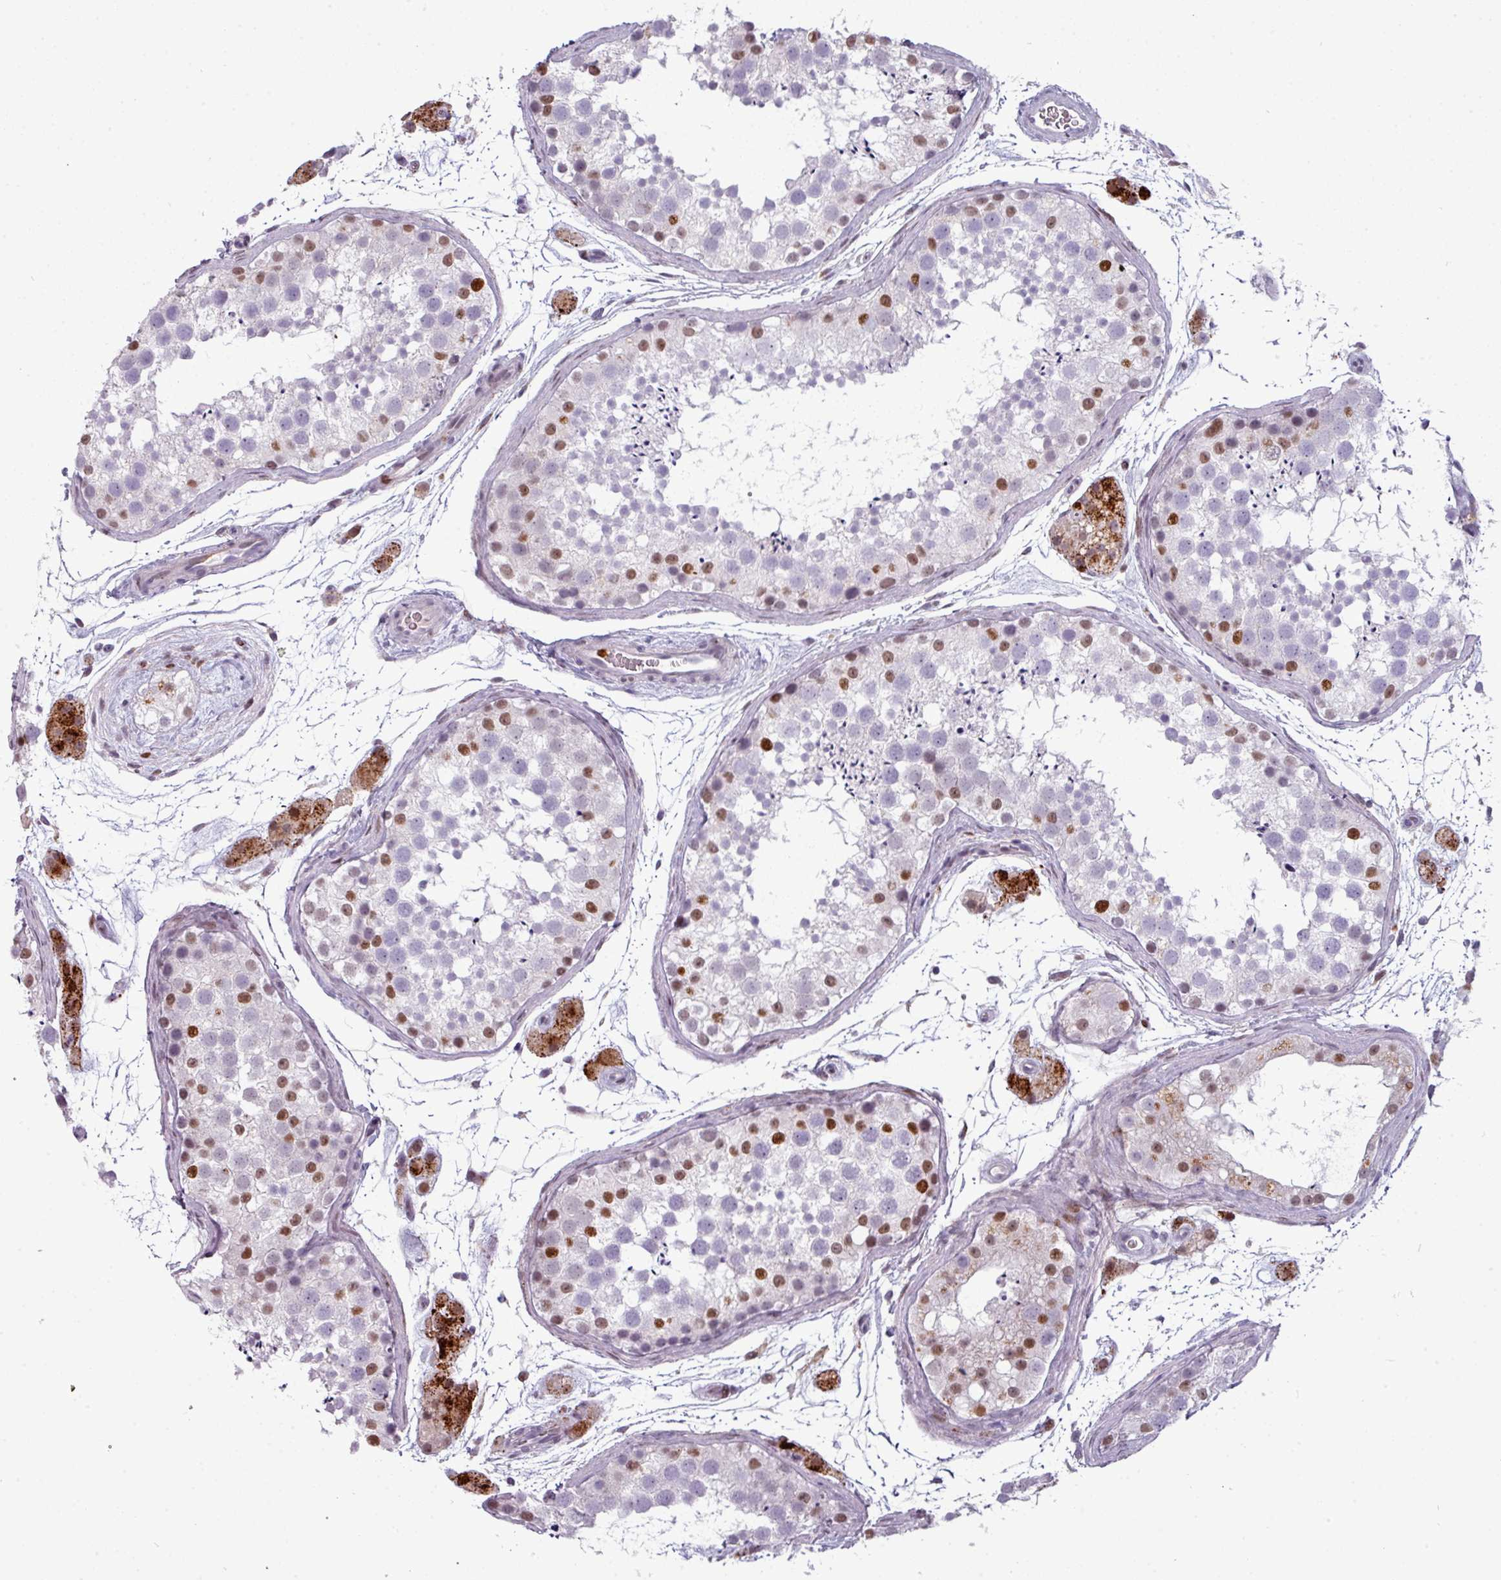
{"staining": {"intensity": "moderate", "quantity": "25%-75%", "location": "nuclear"}, "tissue": "testis", "cell_type": "Cells in seminiferous ducts", "image_type": "normal", "snomed": [{"axis": "morphology", "description": "Normal tissue, NOS"}, {"axis": "topography", "description": "Testis"}], "caption": "Immunohistochemistry of benign human testis reveals medium levels of moderate nuclear expression in approximately 25%-75% of cells in seminiferous ducts. (DAB (3,3'-diaminobenzidine) = brown stain, brightfield microscopy at high magnification).", "gene": "TMEFF1", "patient": {"sex": "male", "age": 41}}